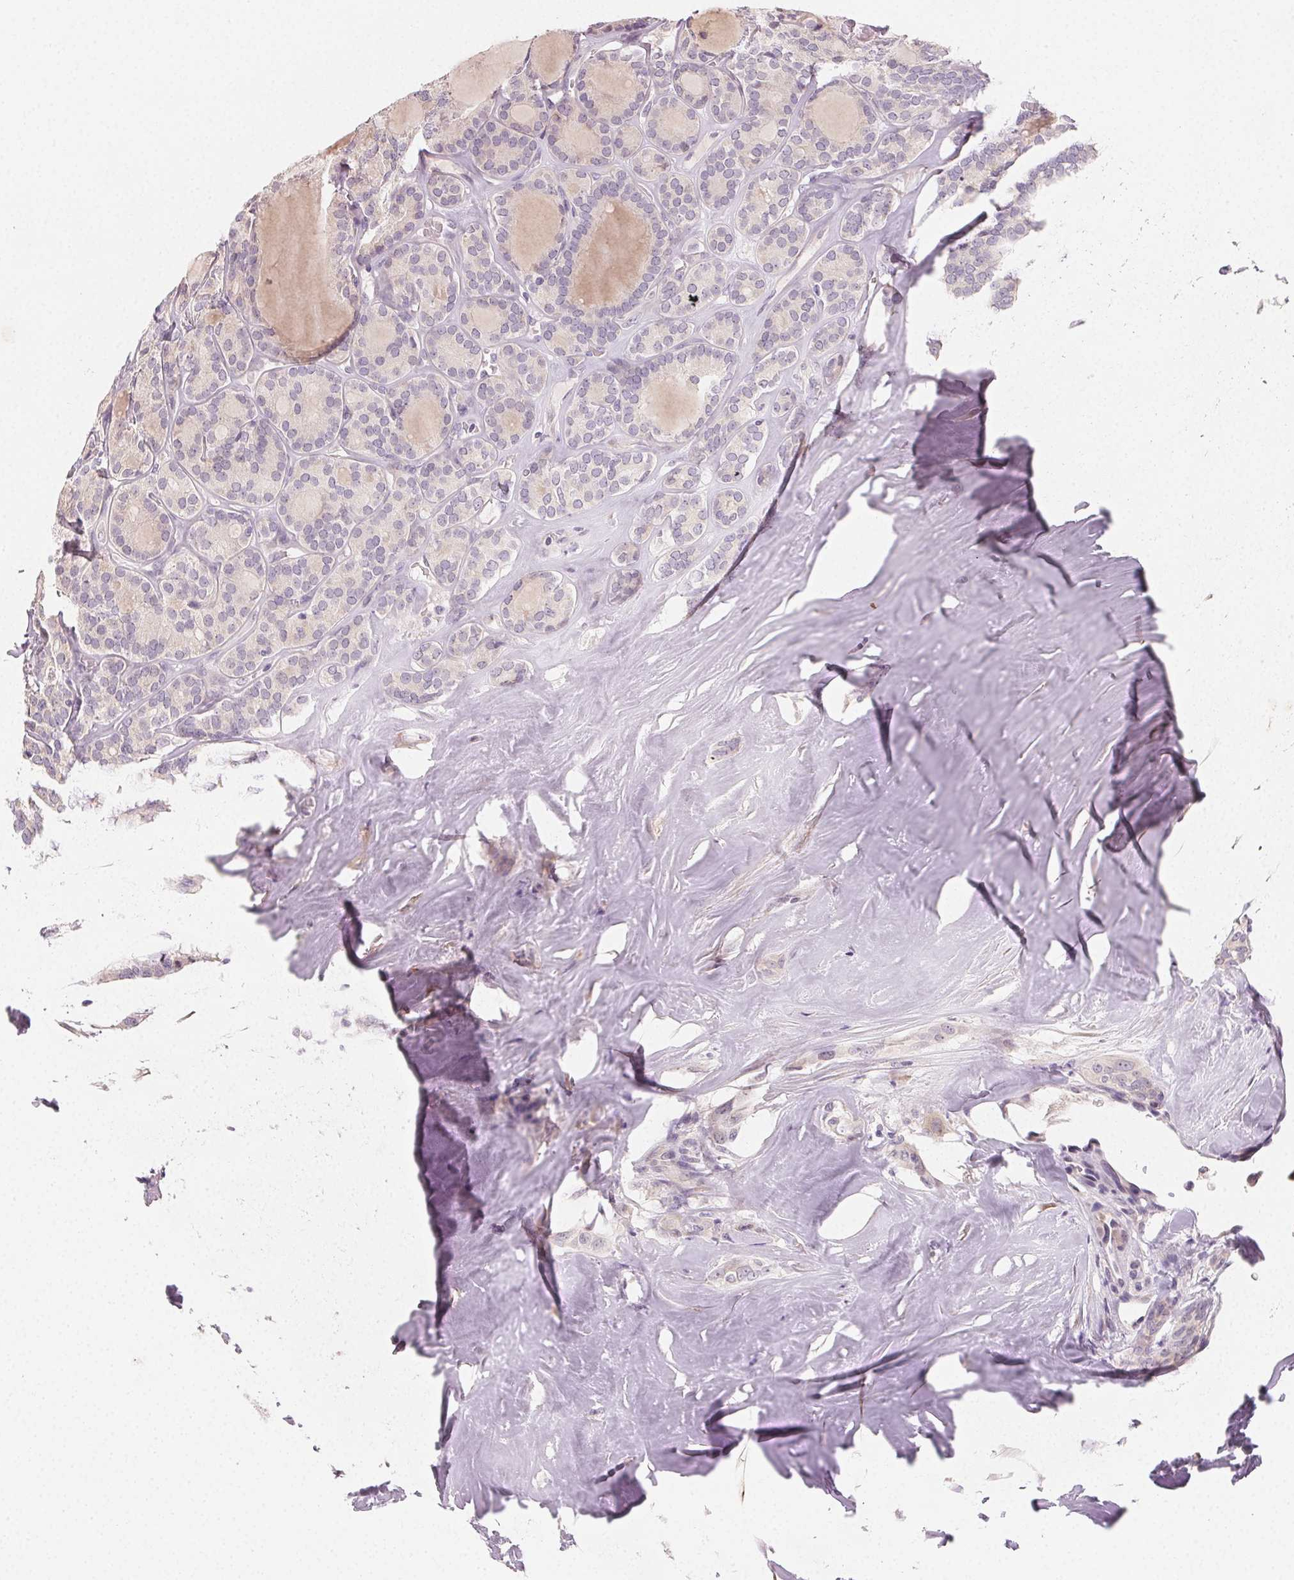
{"staining": {"intensity": "negative", "quantity": "none", "location": "none"}, "tissue": "thyroid cancer", "cell_type": "Tumor cells", "image_type": "cancer", "snomed": [{"axis": "morphology", "description": "Follicular adenoma carcinoma, NOS"}, {"axis": "topography", "description": "Thyroid gland"}], "caption": "Photomicrograph shows no significant protein staining in tumor cells of thyroid cancer.", "gene": "MYBL1", "patient": {"sex": "male", "age": 74}}